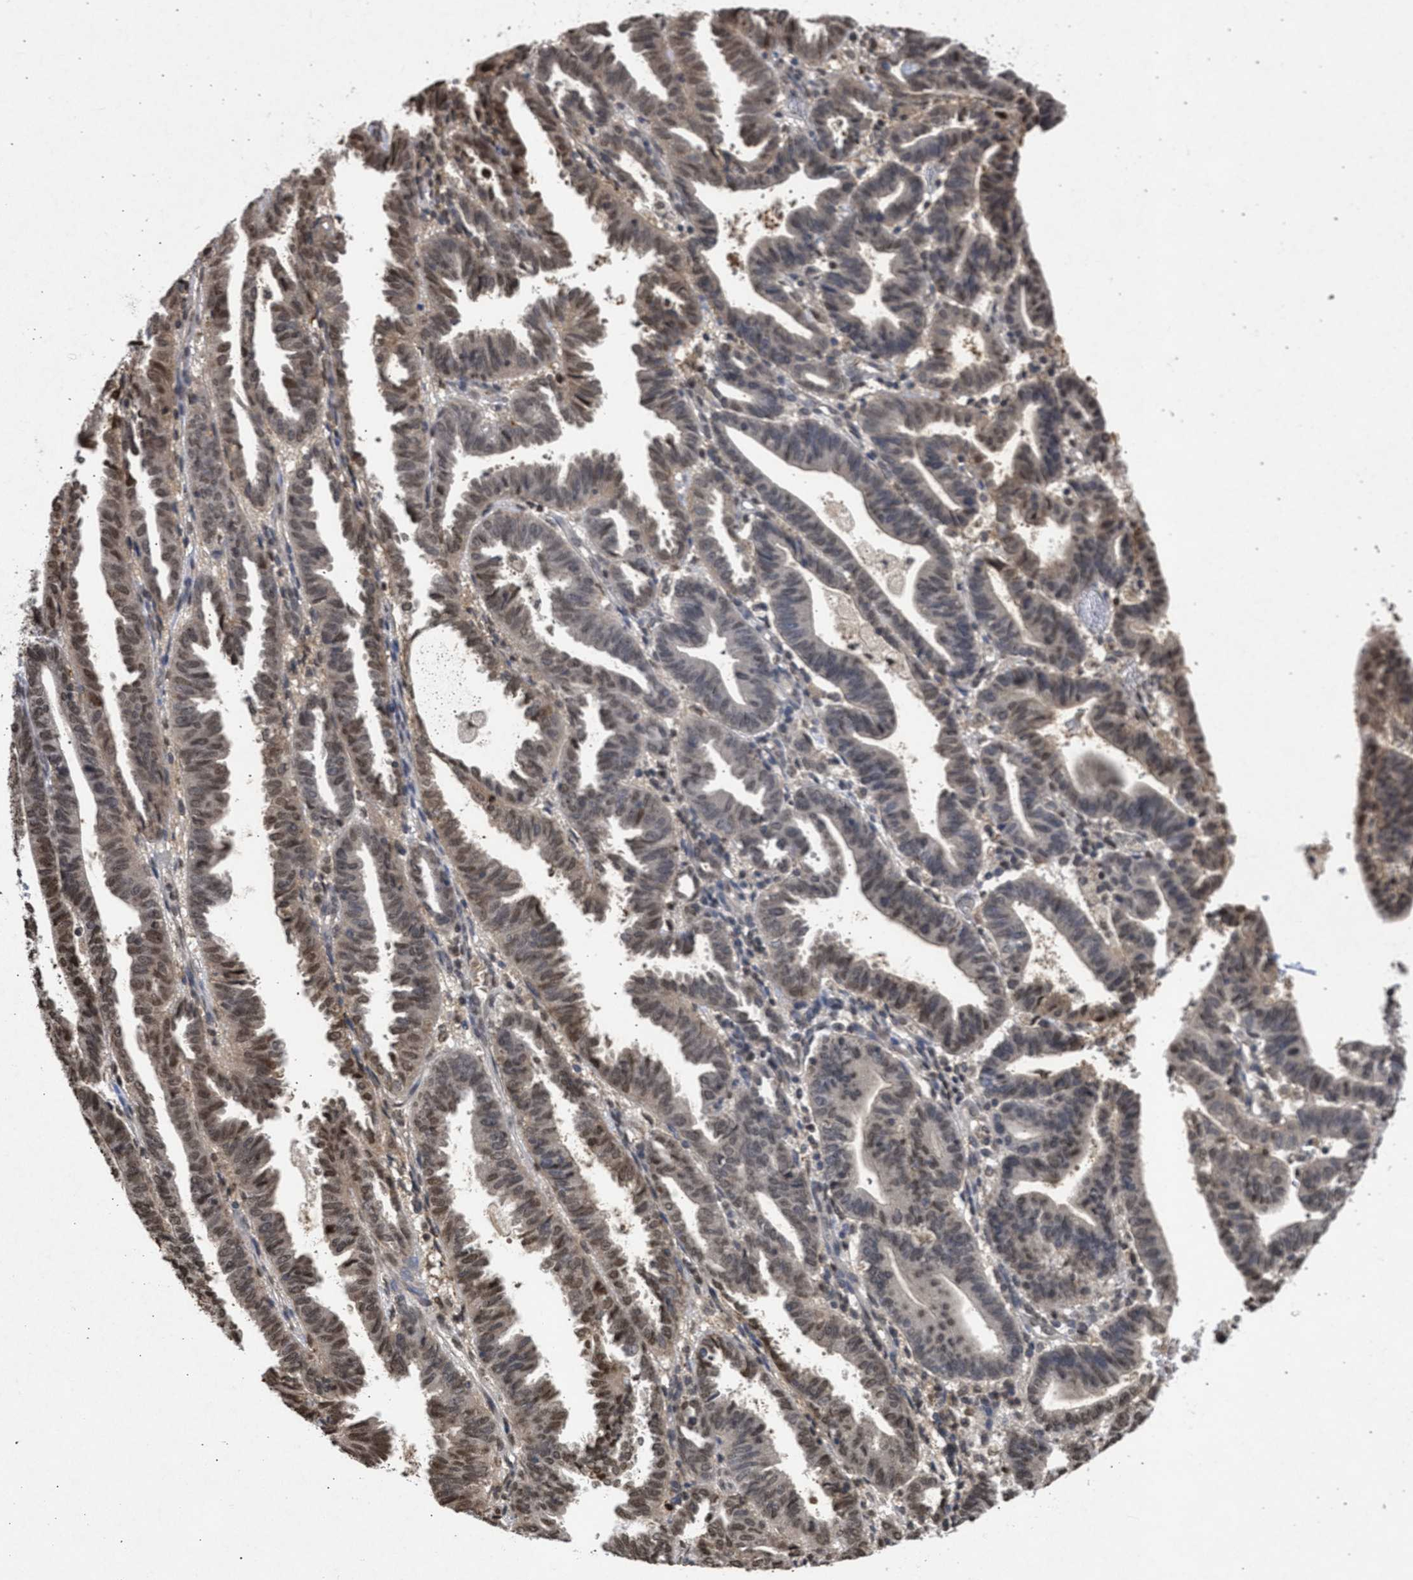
{"staining": {"intensity": "moderate", "quantity": "25%-75%", "location": "cytoplasmic/membranous,nuclear"}, "tissue": "endometrial cancer", "cell_type": "Tumor cells", "image_type": "cancer", "snomed": [{"axis": "morphology", "description": "Adenocarcinoma, NOS"}, {"axis": "topography", "description": "Uterus"}], "caption": "Endometrial cancer tissue reveals moderate cytoplasmic/membranous and nuclear positivity in about 25%-75% of tumor cells, visualized by immunohistochemistry.", "gene": "NUP35", "patient": {"sex": "female", "age": 83}}